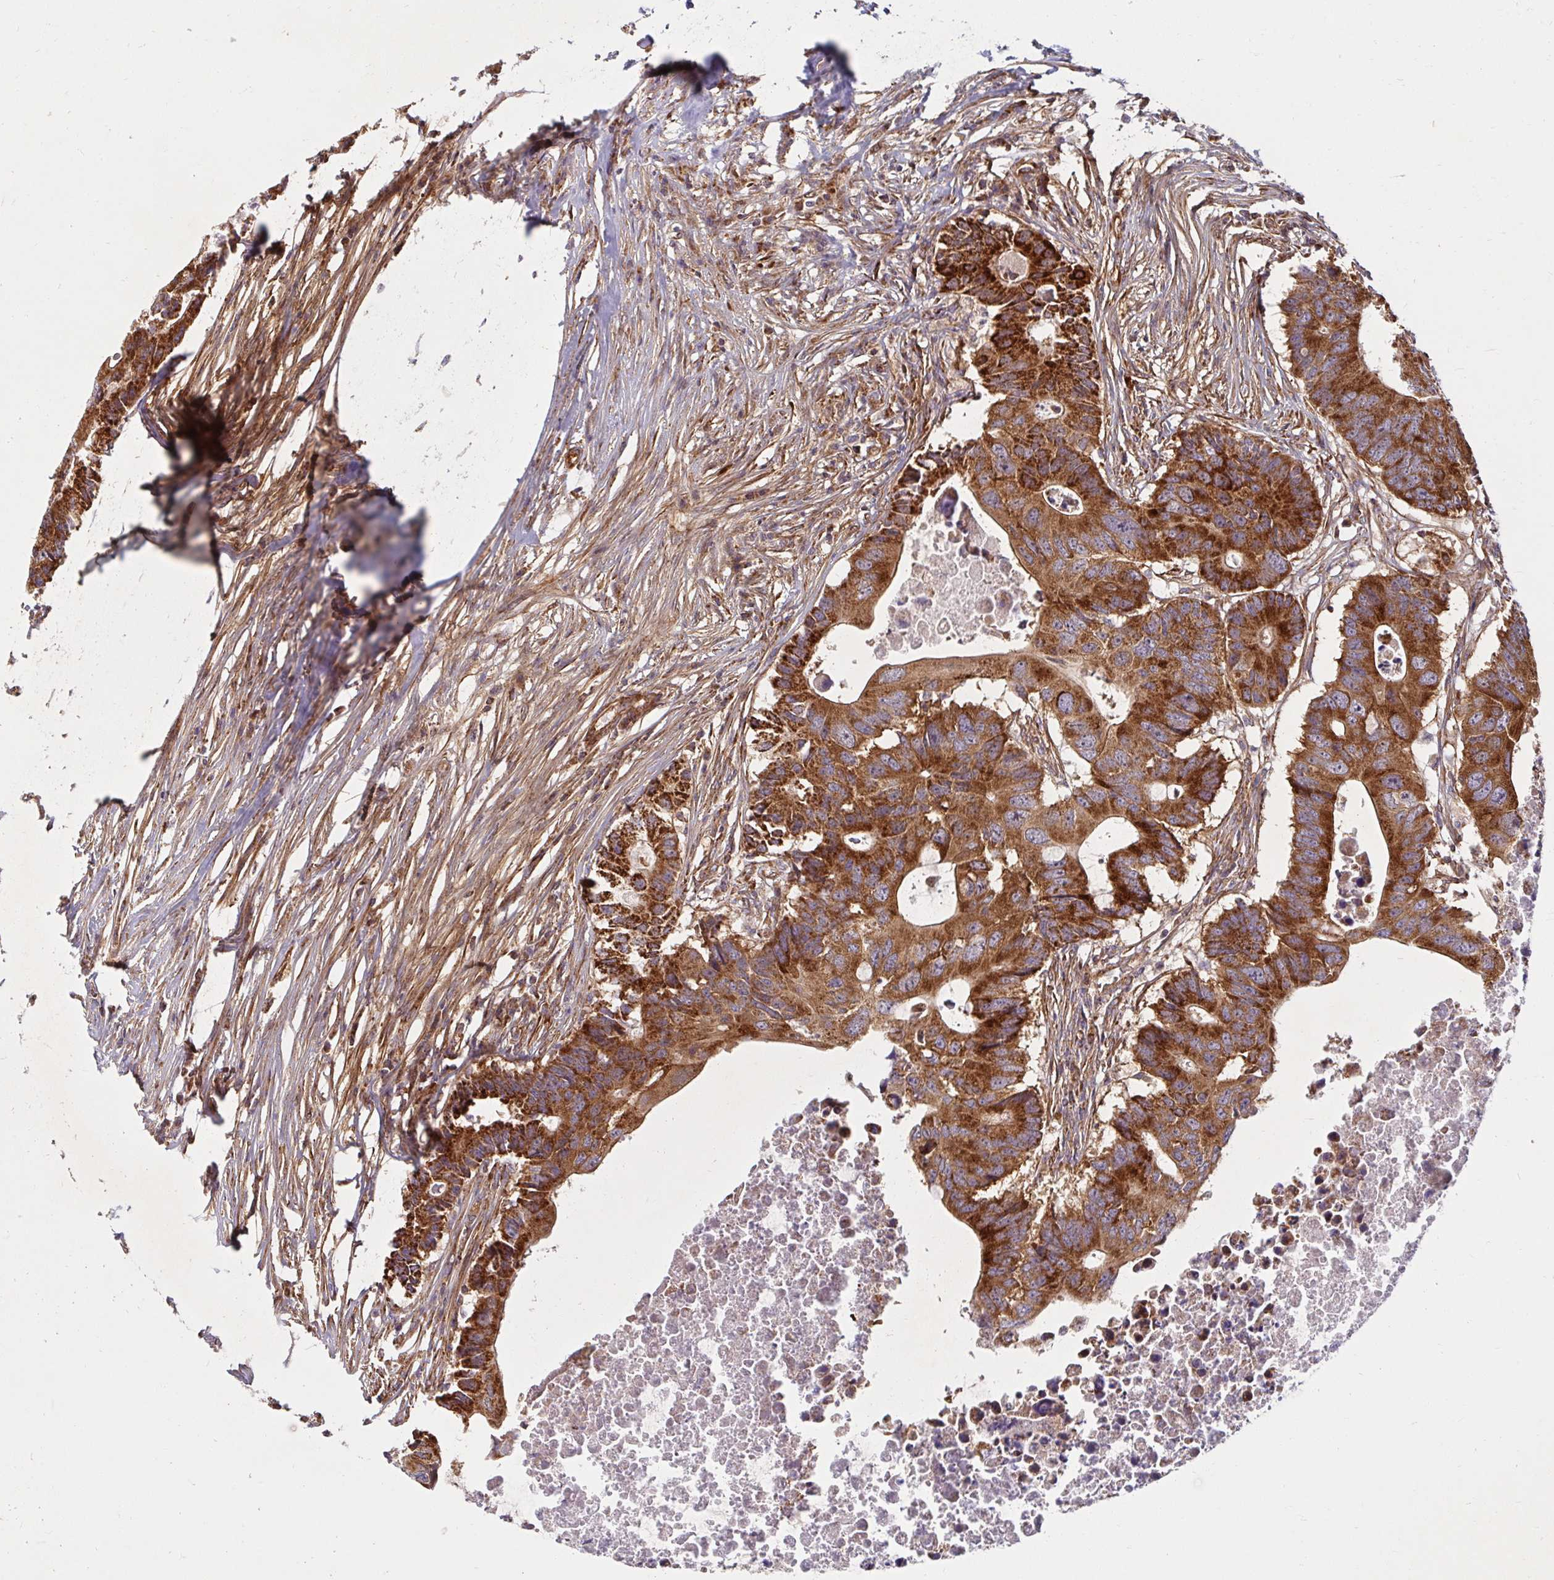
{"staining": {"intensity": "strong", "quantity": ">75%", "location": "cytoplasmic/membranous"}, "tissue": "colorectal cancer", "cell_type": "Tumor cells", "image_type": "cancer", "snomed": [{"axis": "morphology", "description": "Adenocarcinoma, NOS"}, {"axis": "topography", "description": "Colon"}], "caption": "Colorectal cancer tissue reveals strong cytoplasmic/membranous expression in about >75% of tumor cells, visualized by immunohistochemistry.", "gene": "BTF3", "patient": {"sex": "male", "age": 71}}